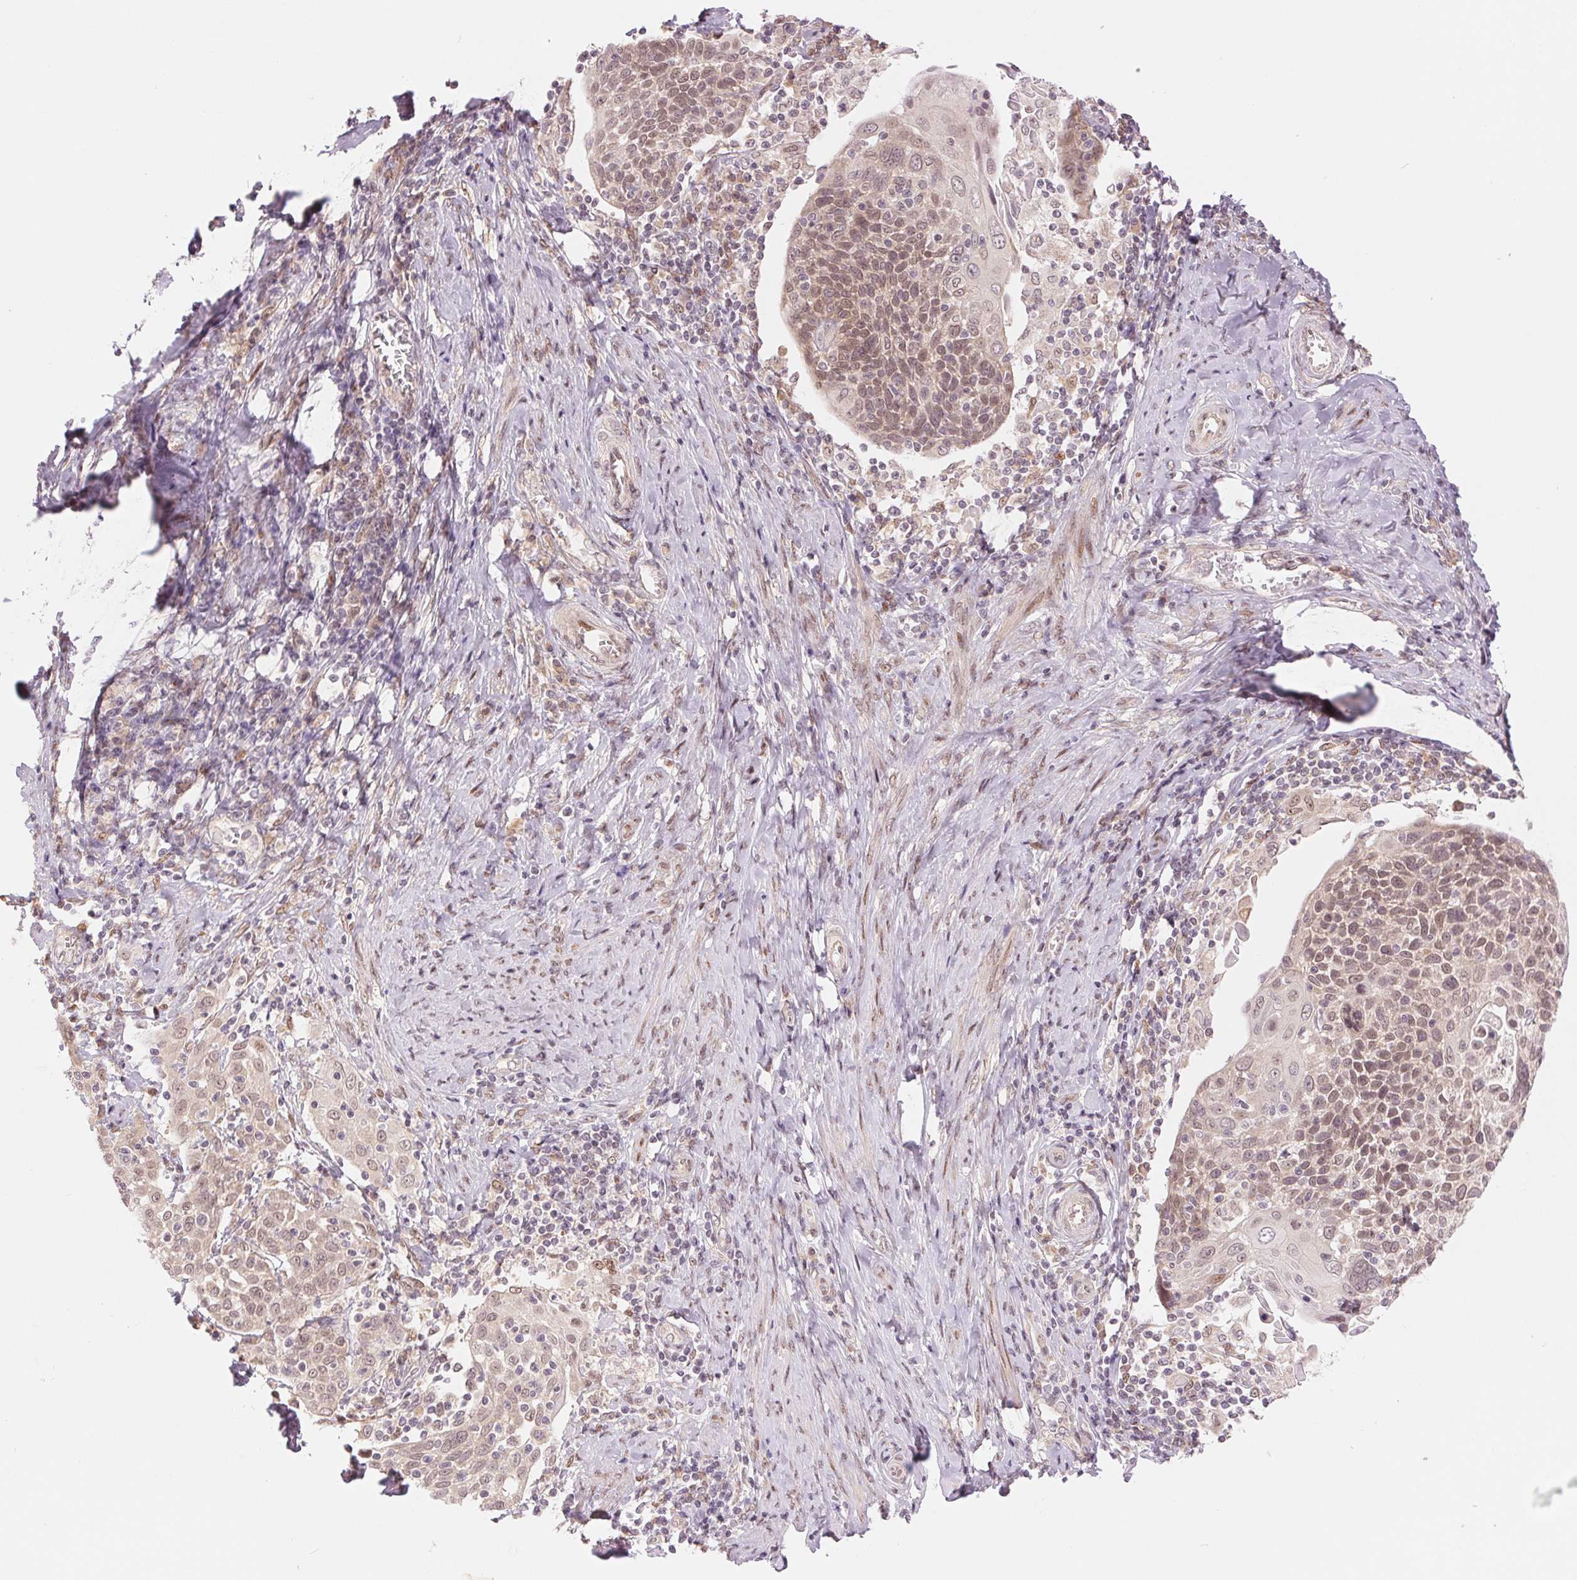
{"staining": {"intensity": "moderate", "quantity": ">75%", "location": "nuclear"}, "tissue": "cervical cancer", "cell_type": "Tumor cells", "image_type": "cancer", "snomed": [{"axis": "morphology", "description": "Squamous cell carcinoma, NOS"}, {"axis": "topography", "description": "Cervix"}], "caption": "IHC staining of cervical cancer (squamous cell carcinoma), which reveals medium levels of moderate nuclear positivity in about >75% of tumor cells indicating moderate nuclear protein staining. The staining was performed using DAB (3,3'-diaminobenzidine) (brown) for protein detection and nuclei were counterstained in hematoxylin (blue).", "gene": "ERI3", "patient": {"sex": "female", "age": 61}}